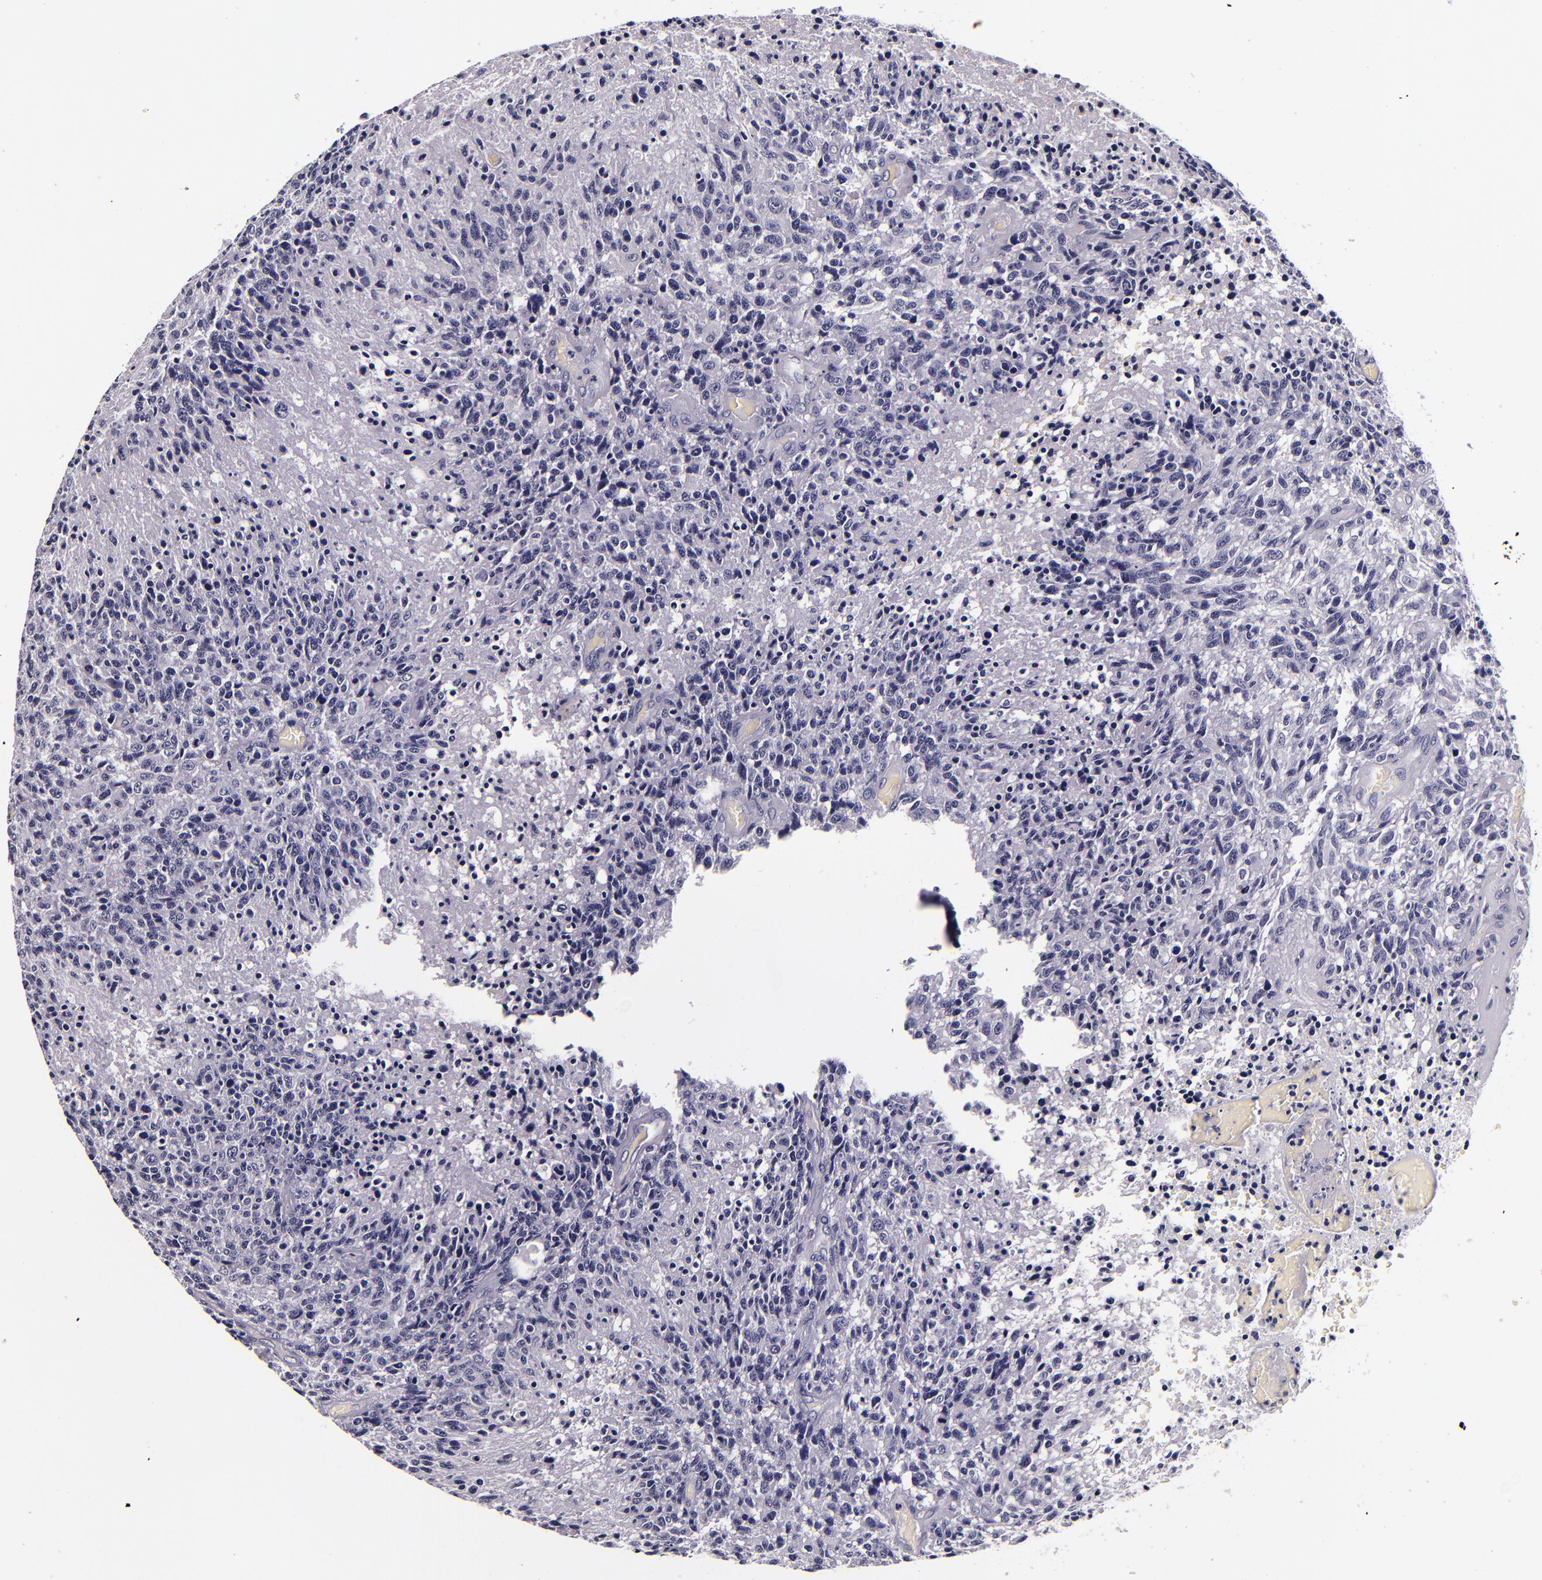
{"staining": {"intensity": "negative", "quantity": "none", "location": "none"}, "tissue": "glioma", "cell_type": "Tumor cells", "image_type": "cancer", "snomed": [{"axis": "morphology", "description": "Glioma, malignant, High grade"}, {"axis": "topography", "description": "Brain"}], "caption": "Malignant high-grade glioma was stained to show a protein in brown. There is no significant expression in tumor cells. Brightfield microscopy of immunohistochemistry (IHC) stained with DAB (3,3'-diaminobenzidine) (brown) and hematoxylin (blue), captured at high magnification.", "gene": "FBN1", "patient": {"sex": "male", "age": 36}}